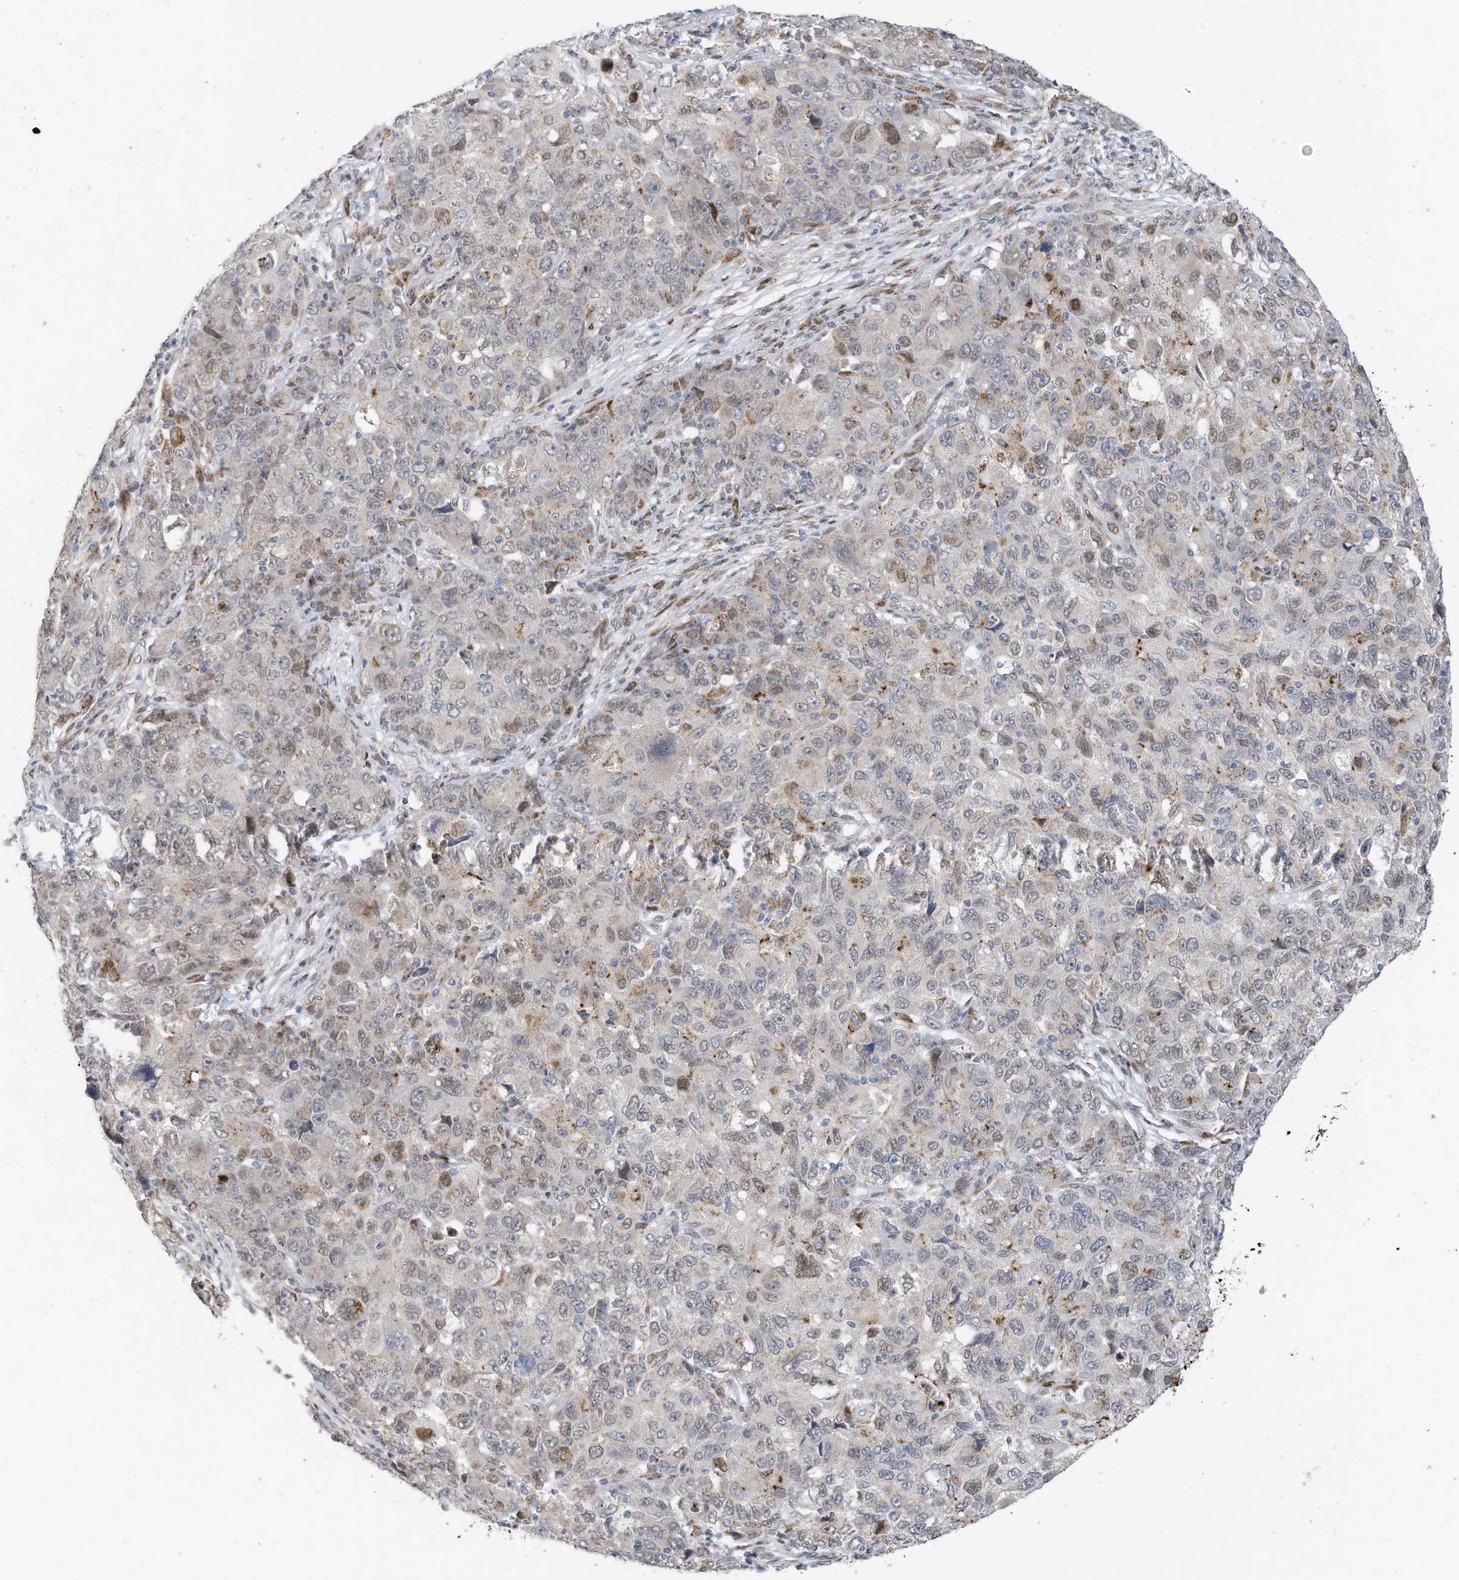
{"staining": {"intensity": "moderate", "quantity": "<25%", "location": "cytoplasmic/membranous"}, "tissue": "ovarian cancer", "cell_type": "Tumor cells", "image_type": "cancer", "snomed": [{"axis": "morphology", "description": "Carcinoma, endometroid"}, {"axis": "topography", "description": "Ovary"}], "caption": "Human ovarian cancer stained with a protein marker displays moderate staining in tumor cells.", "gene": "RABL3", "patient": {"sex": "female", "age": 42}}